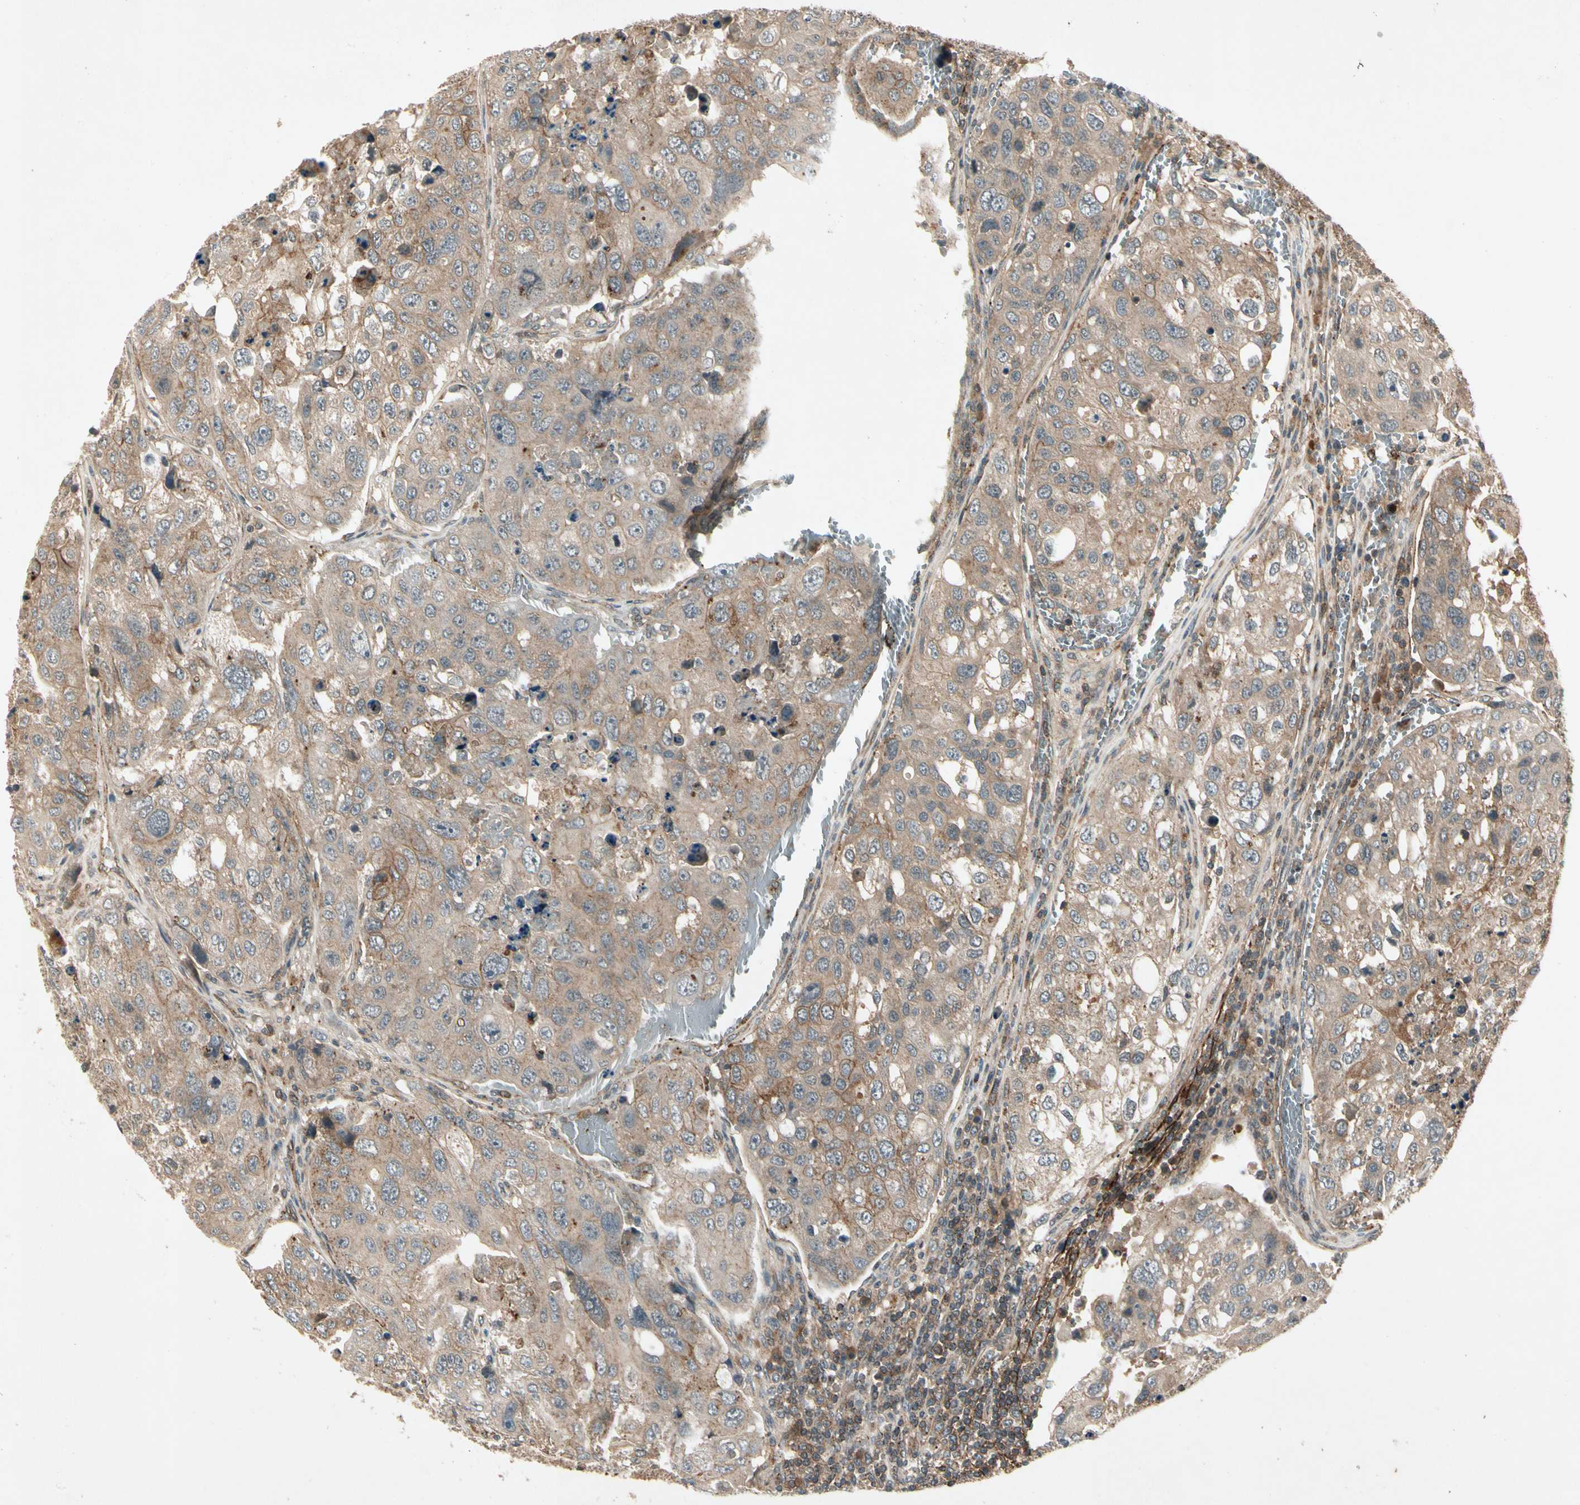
{"staining": {"intensity": "weak", "quantity": ">75%", "location": "cytoplasmic/membranous"}, "tissue": "urothelial cancer", "cell_type": "Tumor cells", "image_type": "cancer", "snomed": [{"axis": "morphology", "description": "Urothelial carcinoma, High grade"}, {"axis": "topography", "description": "Lymph node"}, {"axis": "topography", "description": "Urinary bladder"}], "caption": "Protein staining of high-grade urothelial carcinoma tissue reveals weak cytoplasmic/membranous expression in about >75% of tumor cells. The staining is performed using DAB (3,3'-diaminobenzidine) brown chromogen to label protein expression. The nuclei are counter-stained blue using hematoxylin.", "gene": "FLOT1", "patient": {"sex": "male", "age": 51}}